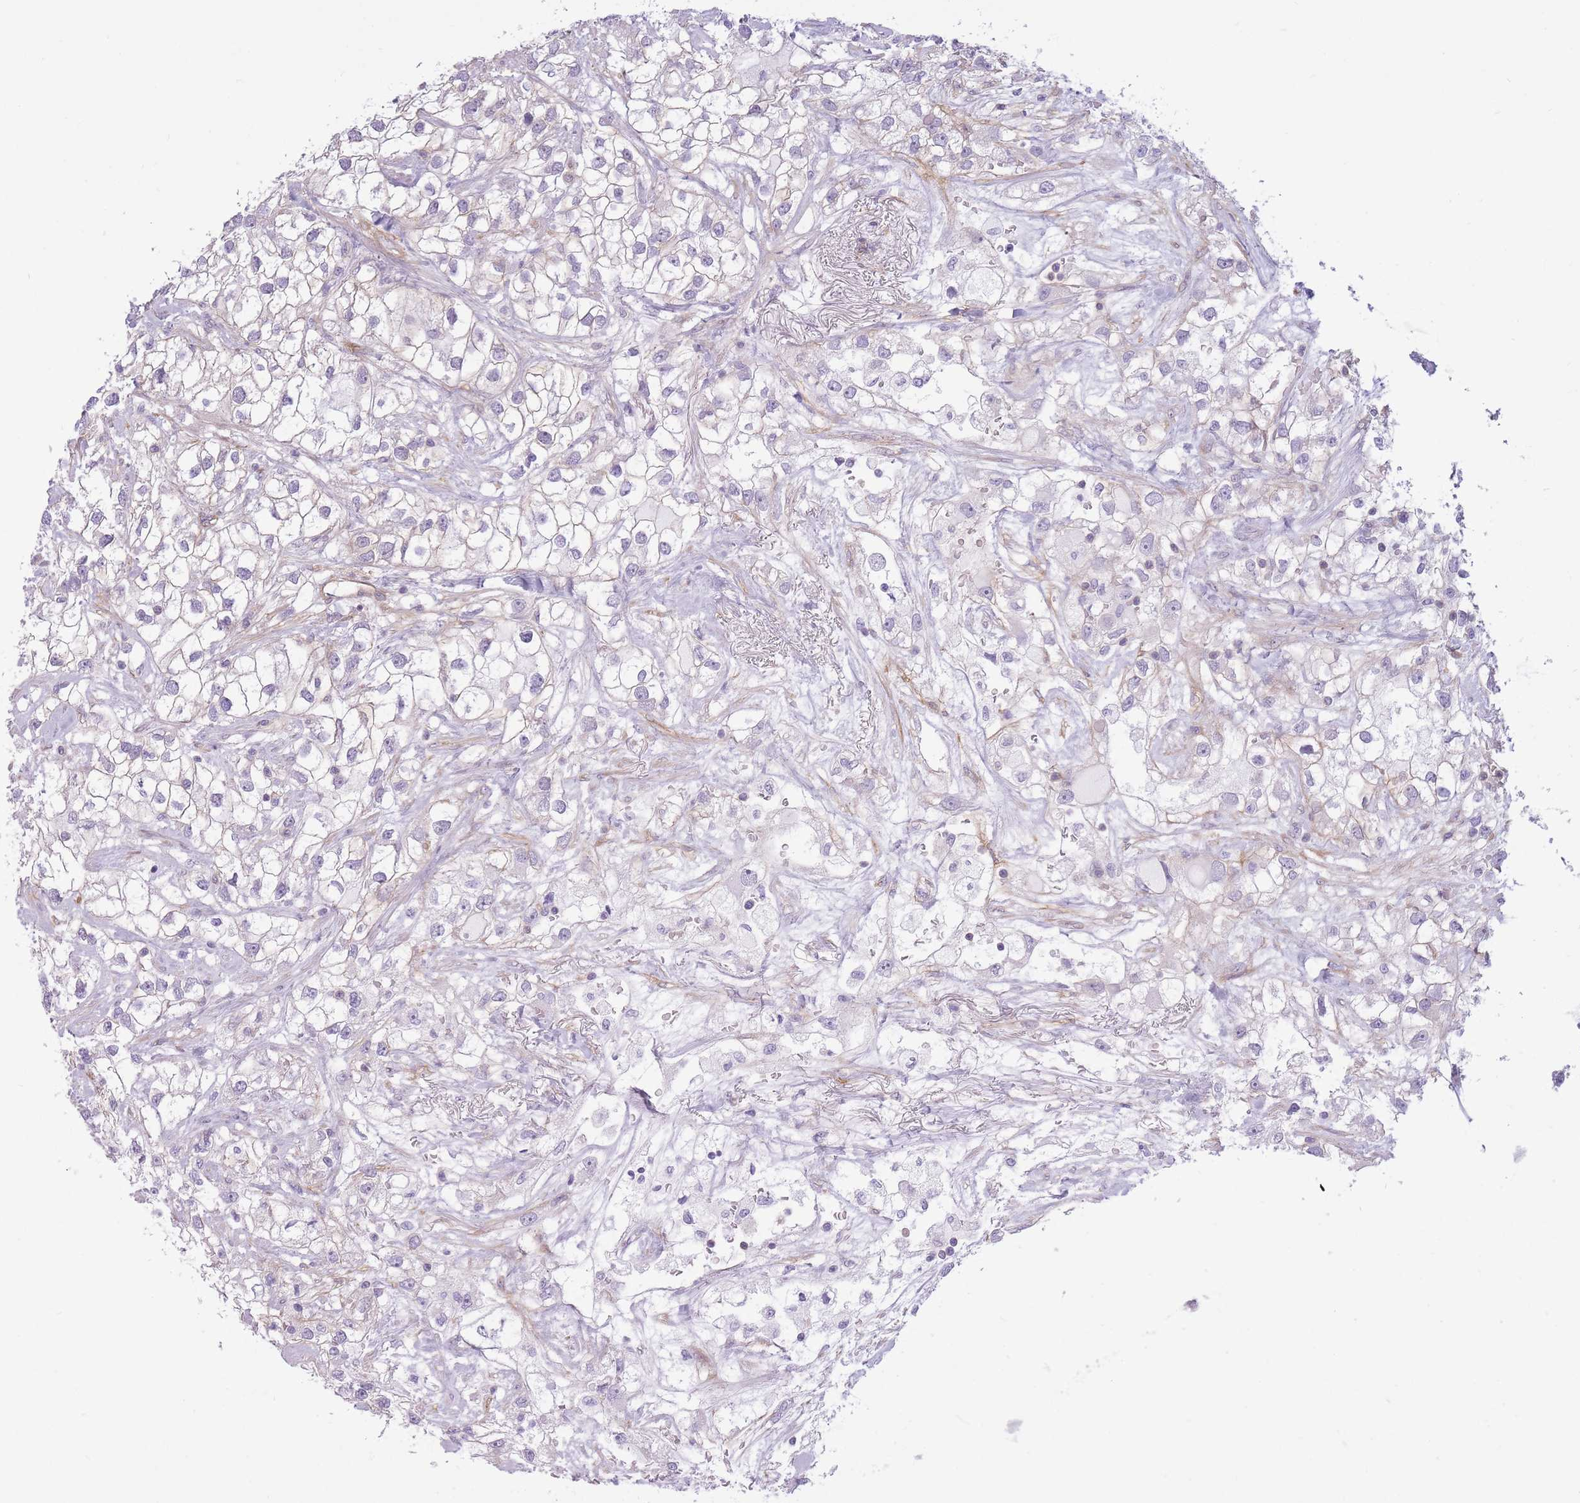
{"staining": {"intensity": "negative", "quantity": "none", "location": "none"}, "tissue": "renal cancer", "cell_type": "Tumor cells", "image_type": "cancer", "snomed": [{"axis": "morphology", "description": "Adenocarcinoma, NOS"}, {"axis": "topography", "description": "Kidney"}], "caption": "Tumor cells are negative for brown protein staining in adenocarcinoma (renal).", "gene": "ADD1", "patient": {"sex": "male", "age": 59}}